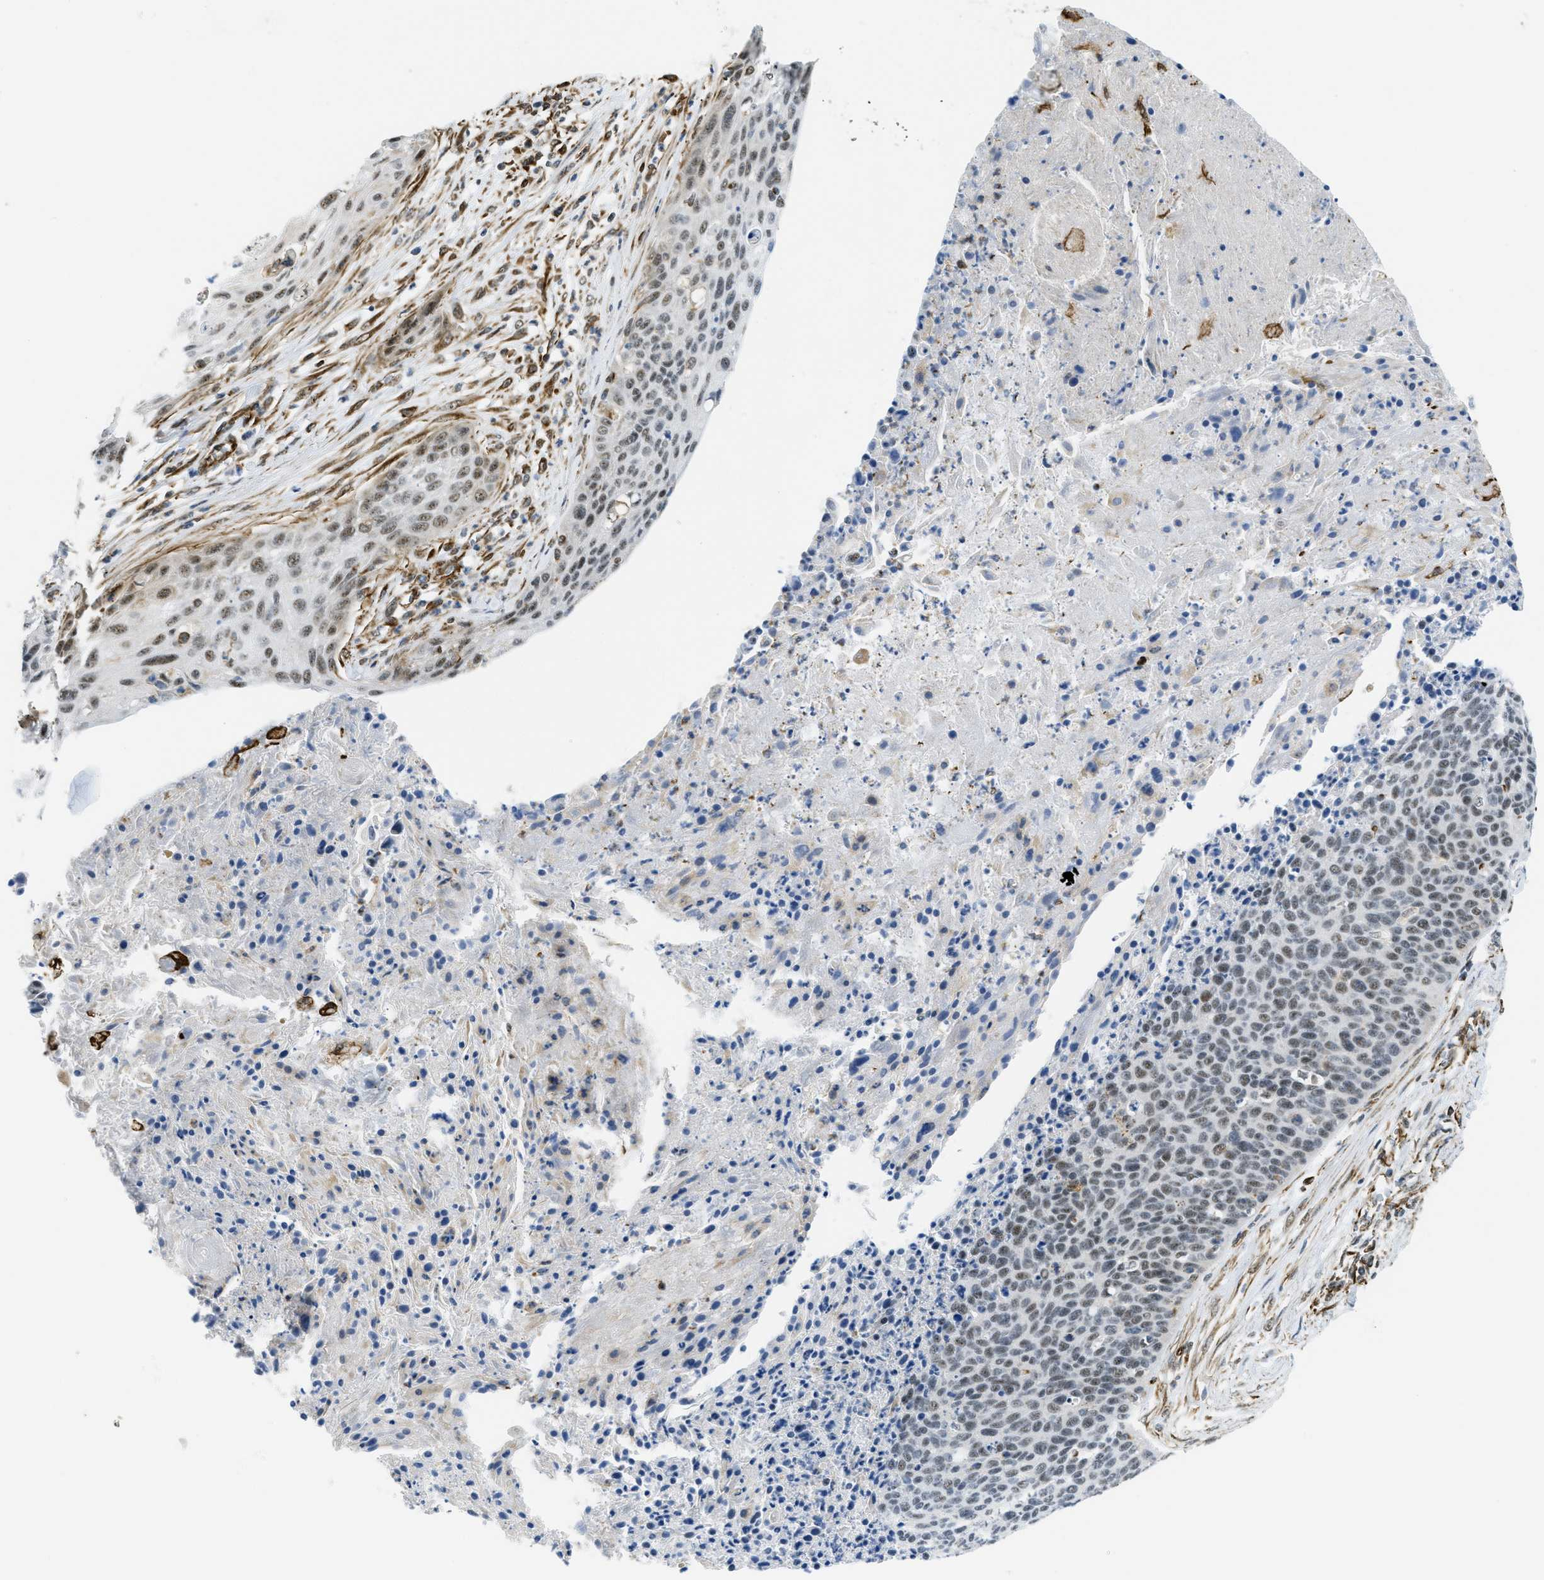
{"staining": {"intensity": "weak", "quantity": "25%-75%", "location": "nuclear"}, "tissue": "cervical cancer", "cell_type": "Tumor cells", "image_type": "cancer", "snomed": [{"axis": "morphology", "description": "Squamous cell carcinoma, NOS"}, {"axis": "topography", "description": "Cervix"}], "caption": "Protein expression analysis of human cervical squamous cell carcinoma reveals weak nuclear expression in approximately 25%-75% of tumor cells.", "gene": "LRRC8B", "patient": {"sex": "female", "age": 55}}